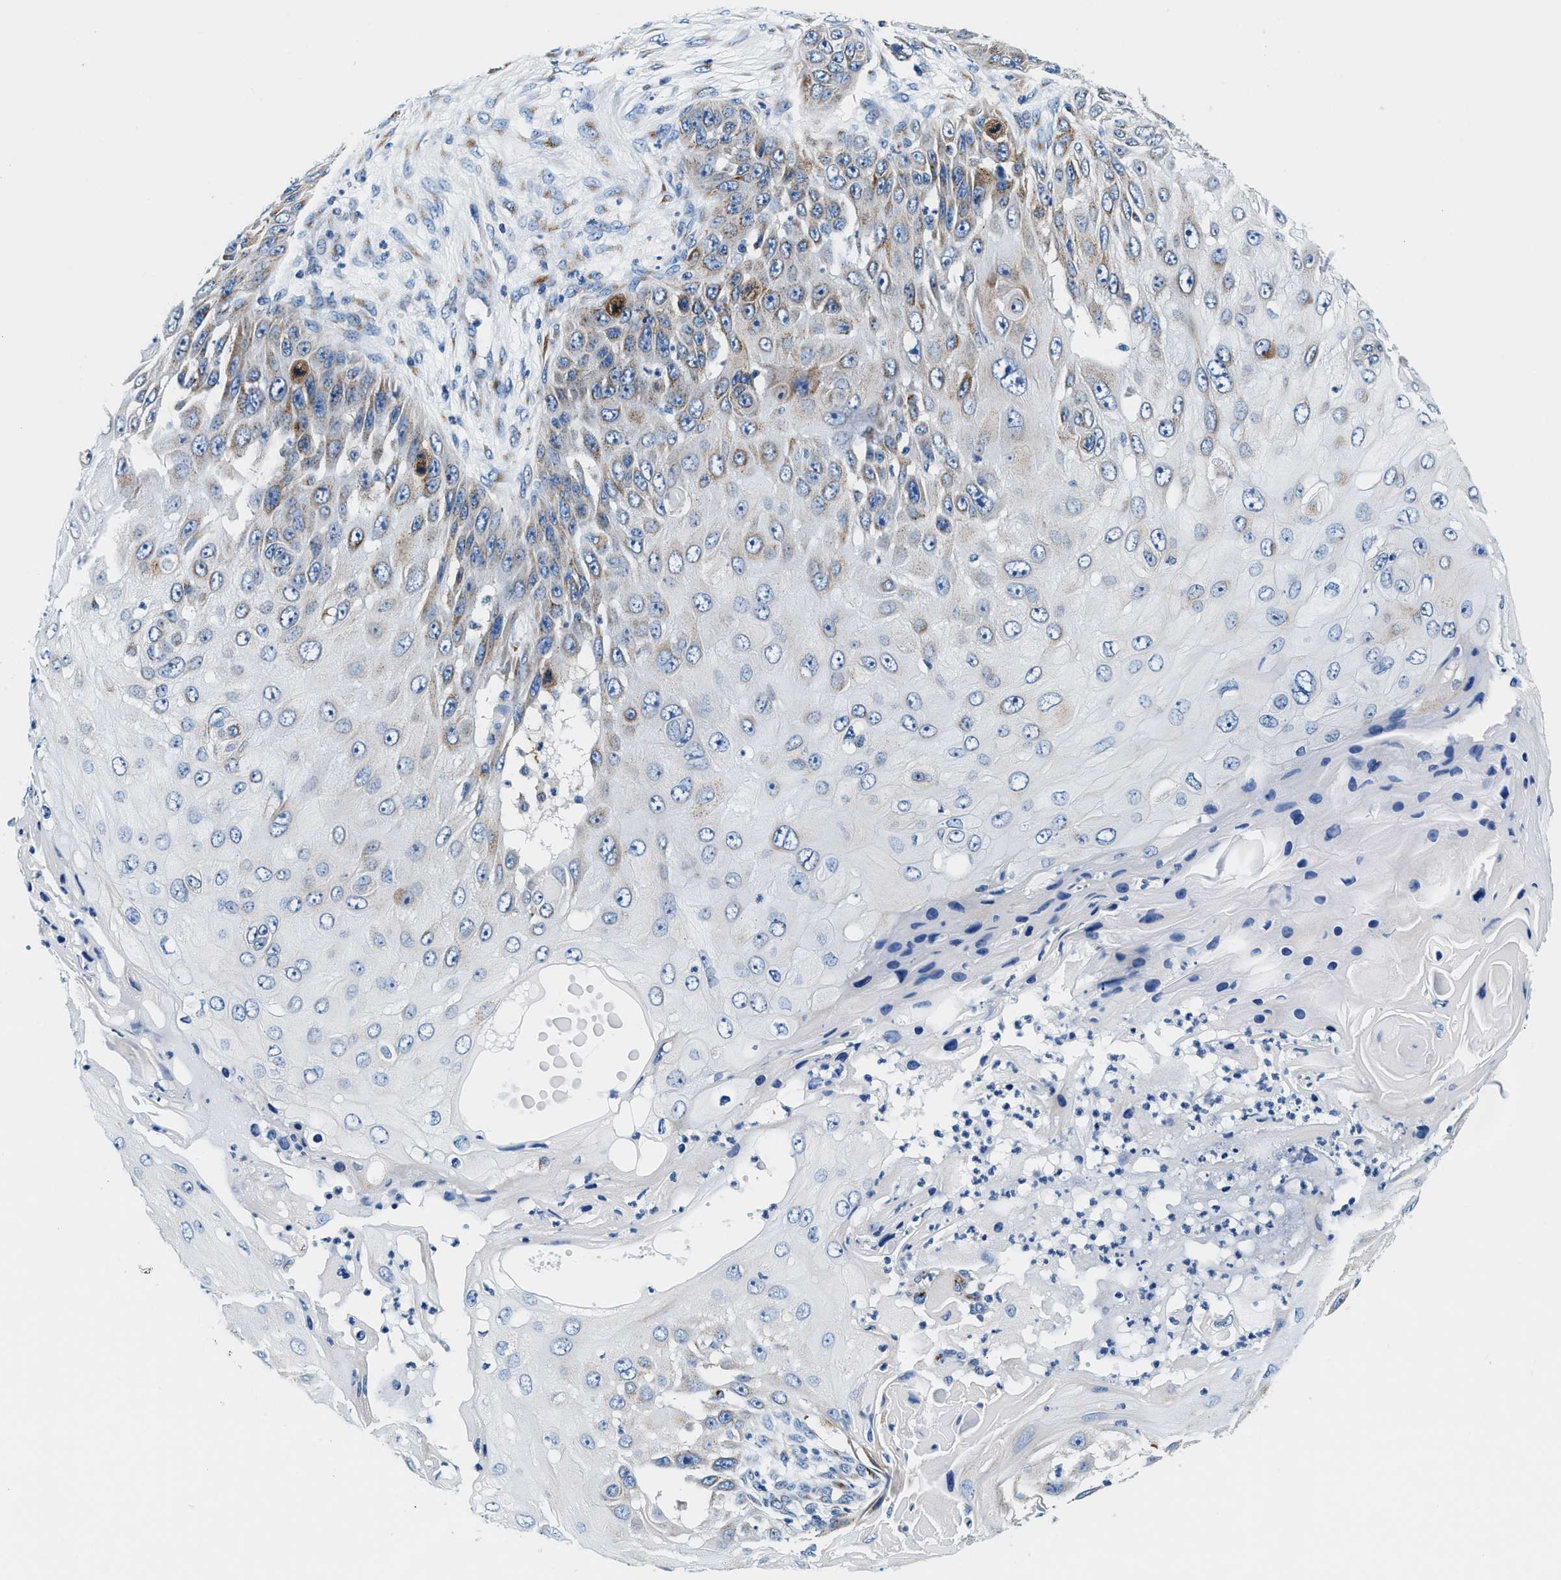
{"staining": {"intensity": "weak", "quantity": "<25%", "location": "cytoplasmic/membranous"}, "tissue": "skin cancer", "cell_type": "Tumor cells", "image_type": "cancer", "snomed": [{"axis": "morphology", "description": "Squamous cell carcinoma, NOS"}, {"axis": "topography", "description": "Skin"}], "caption": "High magnification brightfield microscopy of skin squamous cell carcinoma stained with DAB (brown) and counterstained with hematoxylin (blue): tumor cells show no significant positivity.", "gene": "VPS53", "patient": {"sex": "female", "age": 44}}